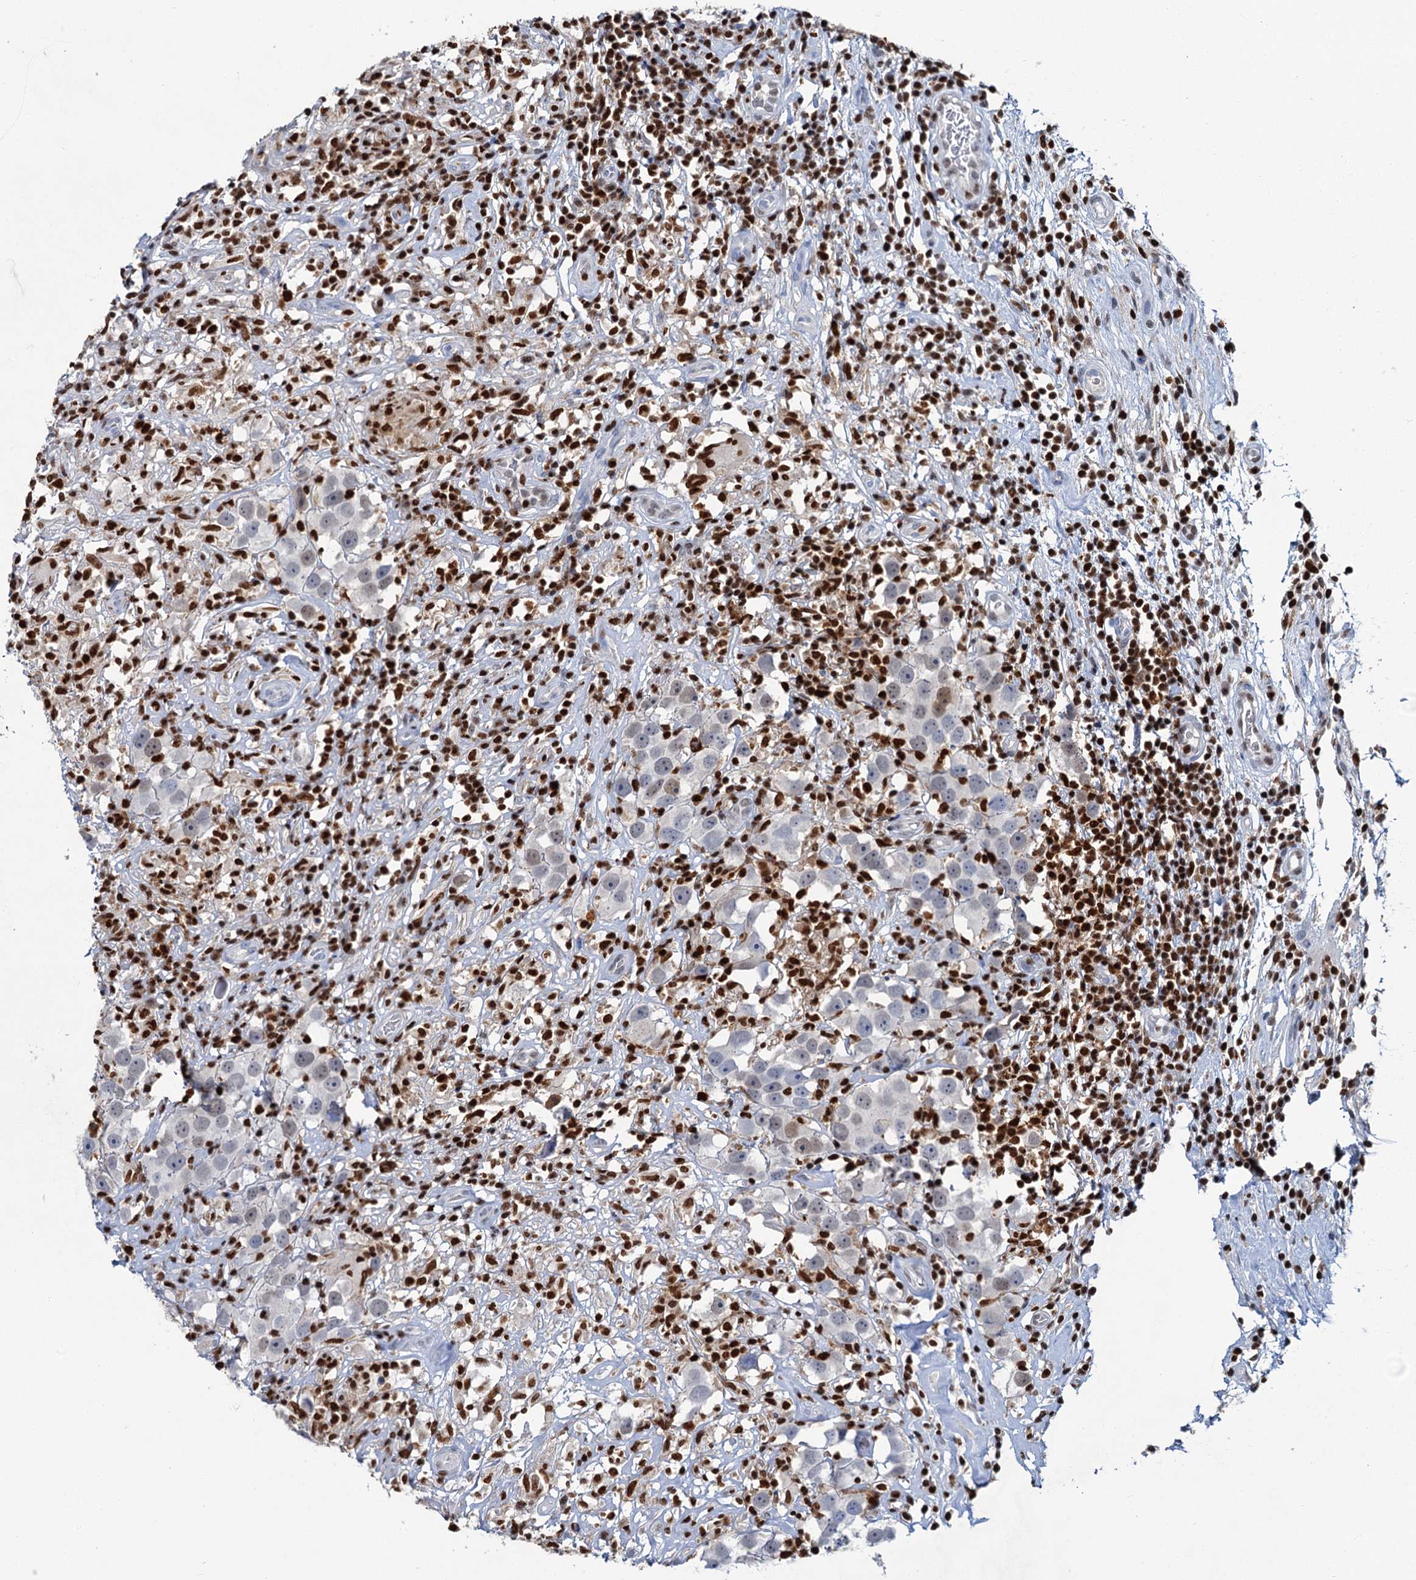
{"staining": {"intensity": "weak", "quantity": "<25%", "location": "nuclear"}, "tissue": "testis cancer", "cell_type": "Tumor cells", "image_type": "cancer", "snomed": [{"axis": "morphology", "description": "Seminoma, NOS"}, {"axis": "topography", "description": "Testis"}], "caption": "Testis seminoma stained for a protein using IHC demonstrates no expression tumor cells.", "gene": "CELF2", "patient": {"sex": "male", "age": 49}}